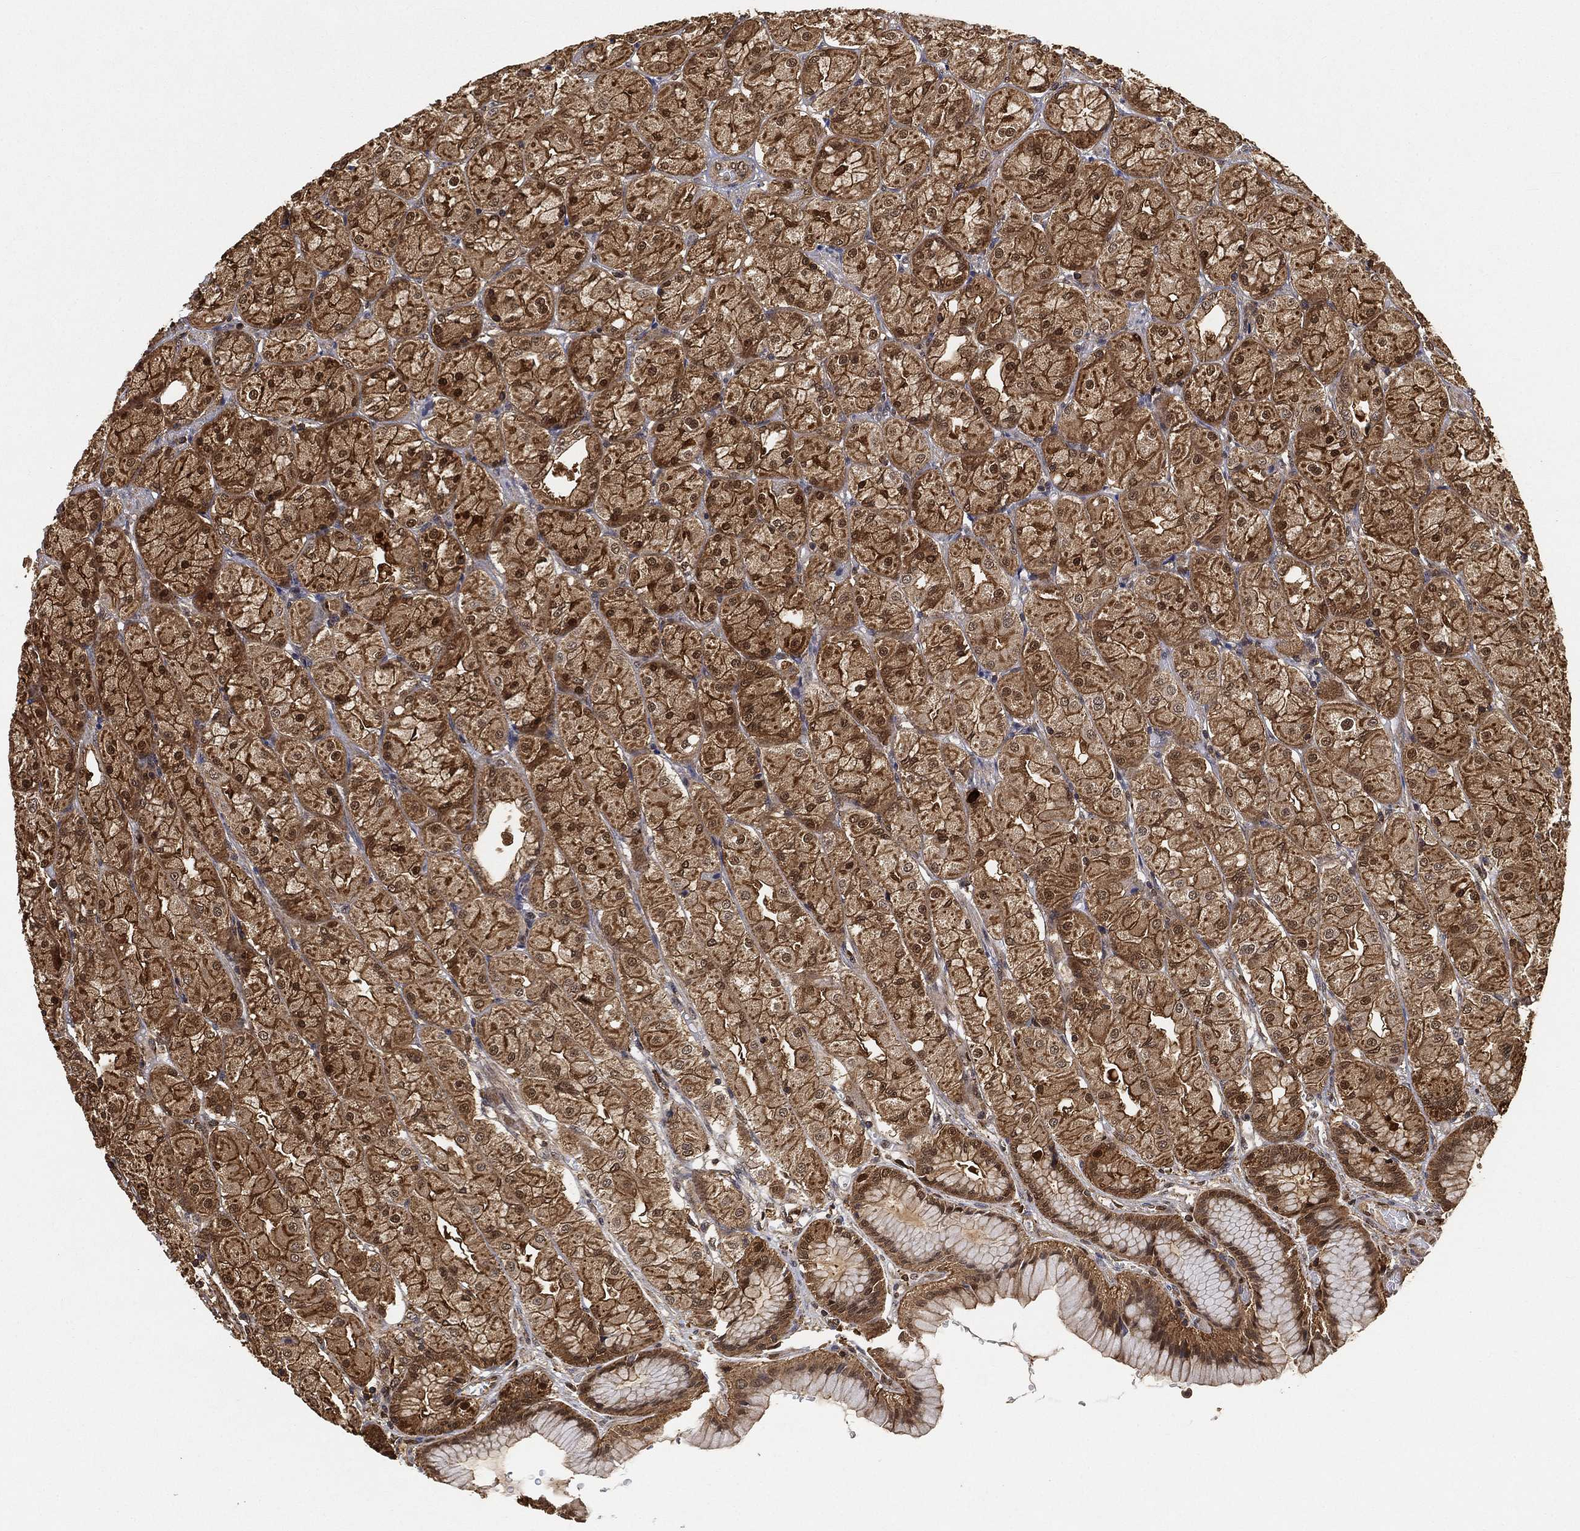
{"staining": {"intensity": "strong", "quantity": ">75%", "location": "cytoplasmic/membranous,nuclear"}, "tissue": "stomach", "cell_type": "Glandular cells", "image_type": "normal", "snomed": [{"axis": "morphology", "description": "Normal tissue, NOS"}, {"axis": "morphology", "description": "Adenocarcinoma, NOS"}, {"axis": "morphology", "description": "Adenocarcinoma, High grade"}, {"axis": "topography", "description": "Stomach, upper"}, {"axis": "topography", "description": "Stomach"}], "caption": "An immunohistochemistry (IHC) photomicrograph of benign tissue is shown. Protein staining in brown highlights strong cytoplasmic/membranous,nuclear positivity in stomach within glandular cells.", "gene": "CRYL1", "patient": {"sex": "female", "age": 65}}